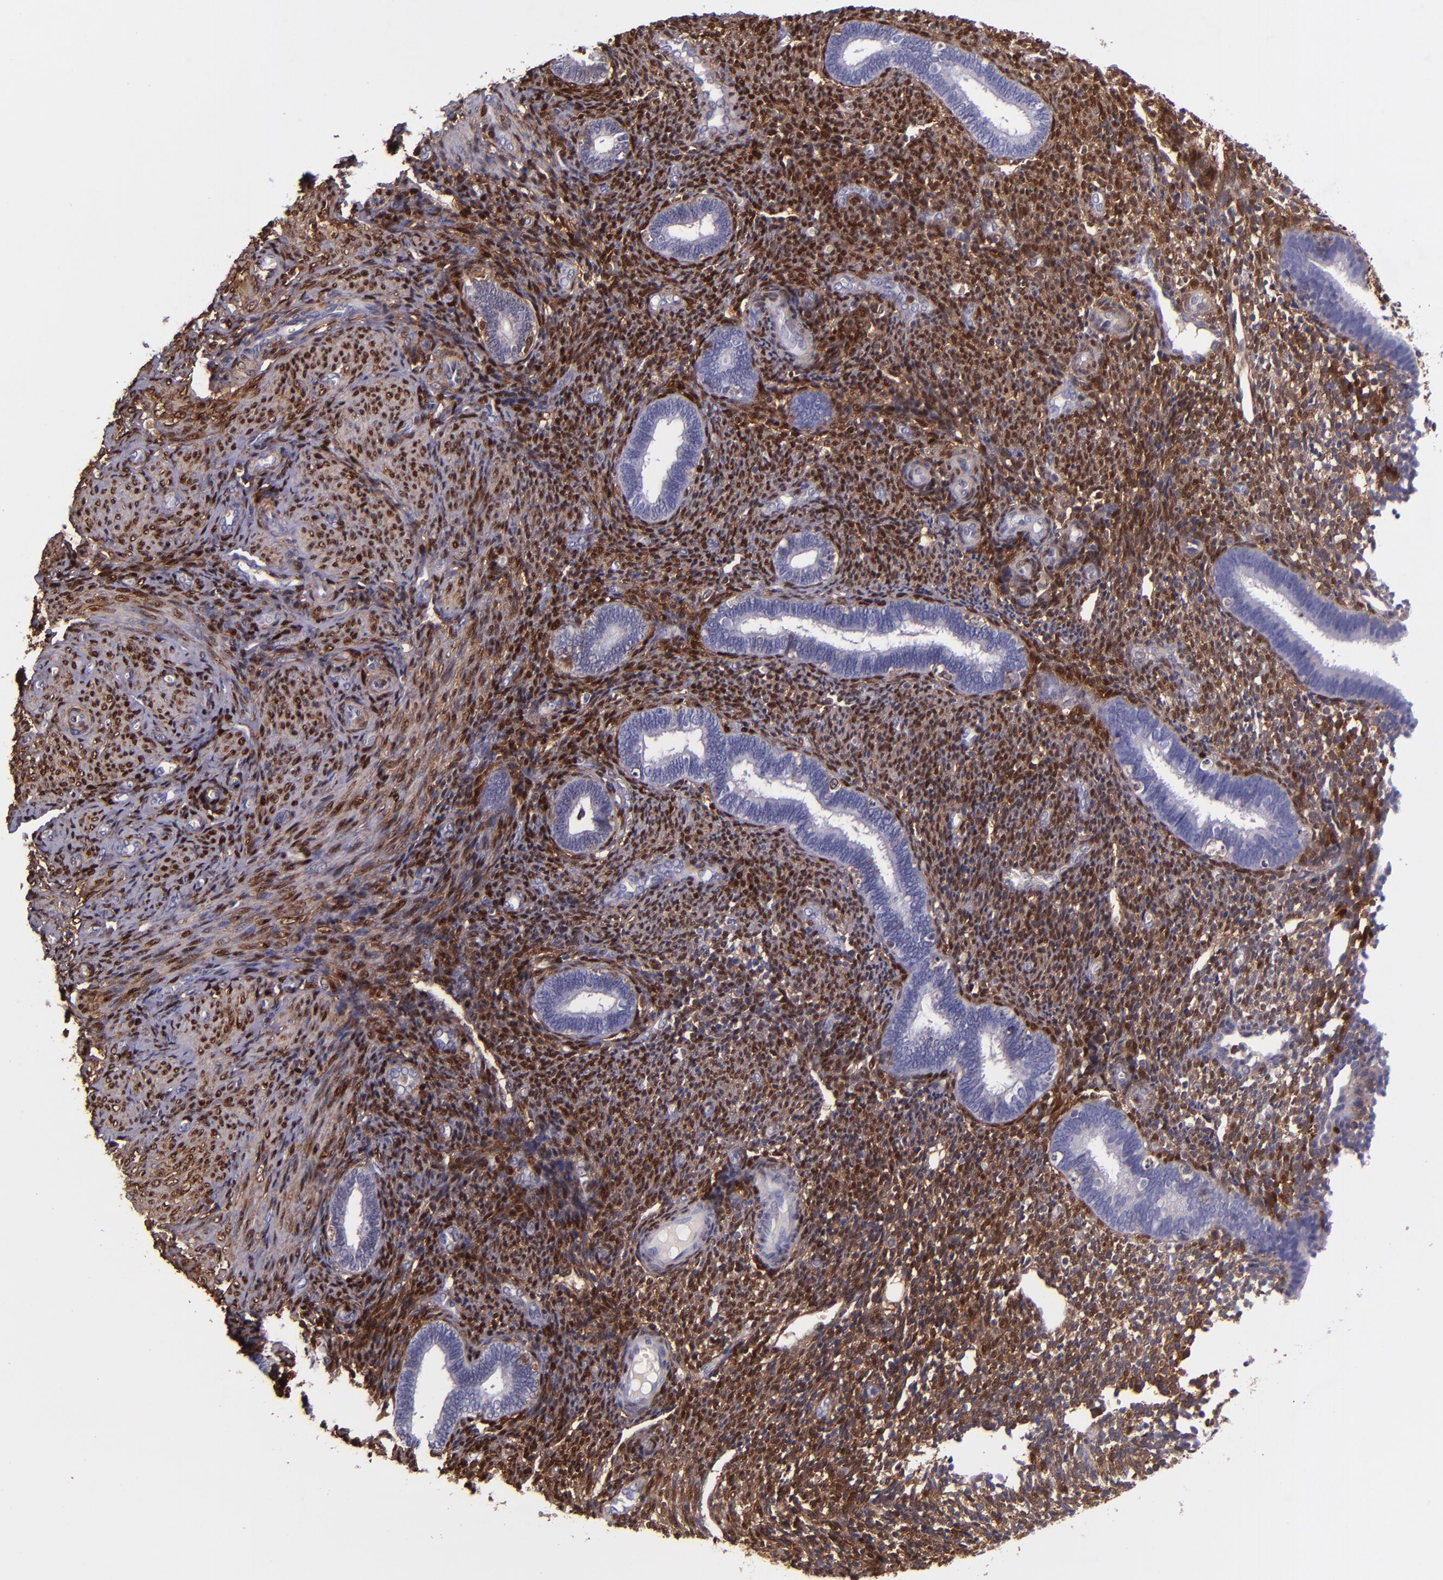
{"staining": {"intensity": "strong", "quantity": ">75%", "location": "nuclear"}, "tissue": "endometrium", "cell_type": "Cells in endometrial stroma", "image_type": "normal", "snomed": [{"axis": "morphology", "description": "Normal tissue, NOS"}, {"axis": "topography", "description": "Endometrium"}], "caption": "Immunohistochemistry photomicrograph of unremarkable endometrium: endometrium stained using immunohistochemistry (IHC) shows high levels of strong protein expression localized specifically in the nuclear of cells in endometrial stroma, appearing as a nuclear brown color.", "gene": "LGALS1", "patient": {"sex": "female", "age": 27}}